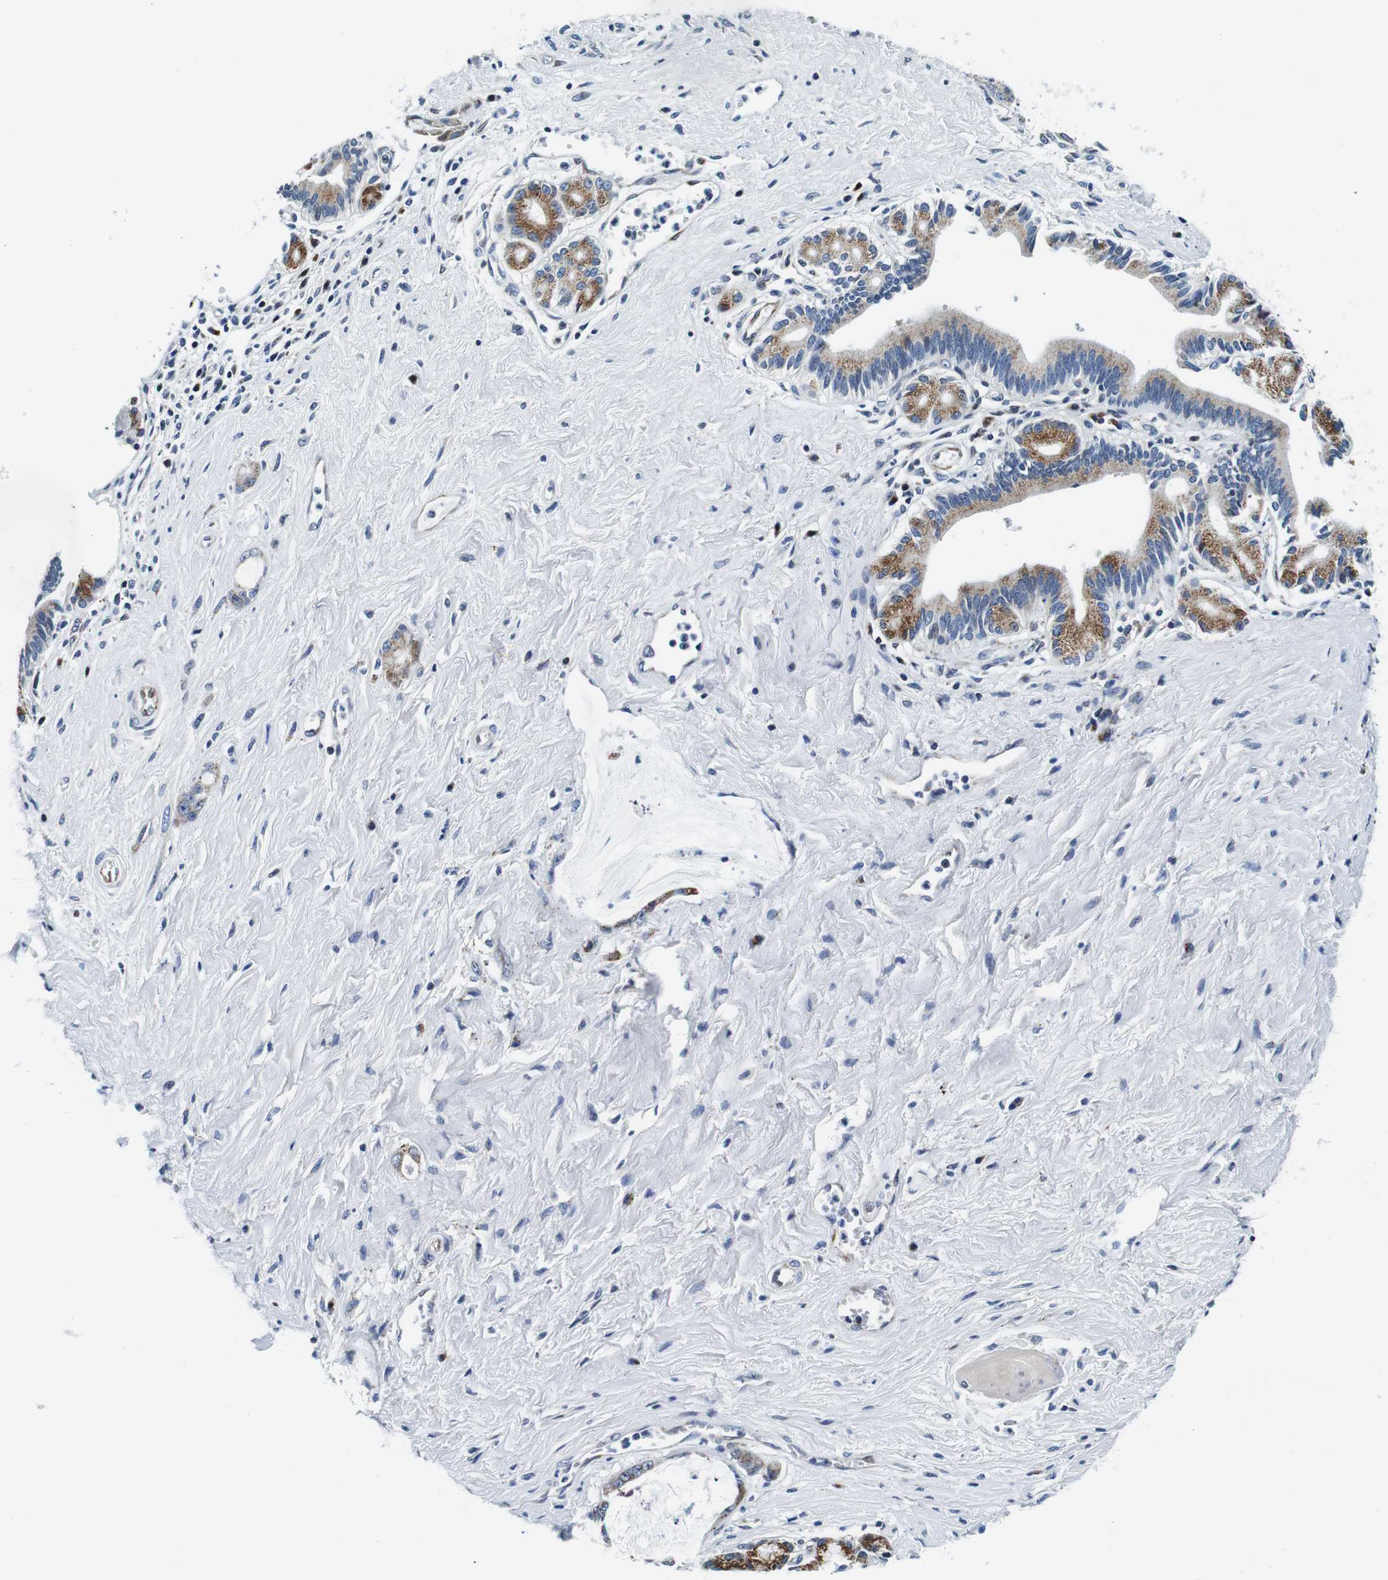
{"staining": {"intensity": "moderate", "quantity": ">75%", "location": "cytoplasmic/membranous"}, "tissue": "pancreatic cancer", "cell_type": "Tumor cells", "image_type": "cancer", "snomed": [{"axis": "morphology", "description": "Adenocarcinoma, NOS"}, {"axis": "topography", "description": "Pancreas"}], "caption": "Pancreatic cancer (adenocarcinoma) stained with a brown dye reveals moderate cytoplasmic/membranous positive positivity in approximately >75% of tumor cells.", "gene": "FAR2", "patient": {"sex": "female", "age": 73}}